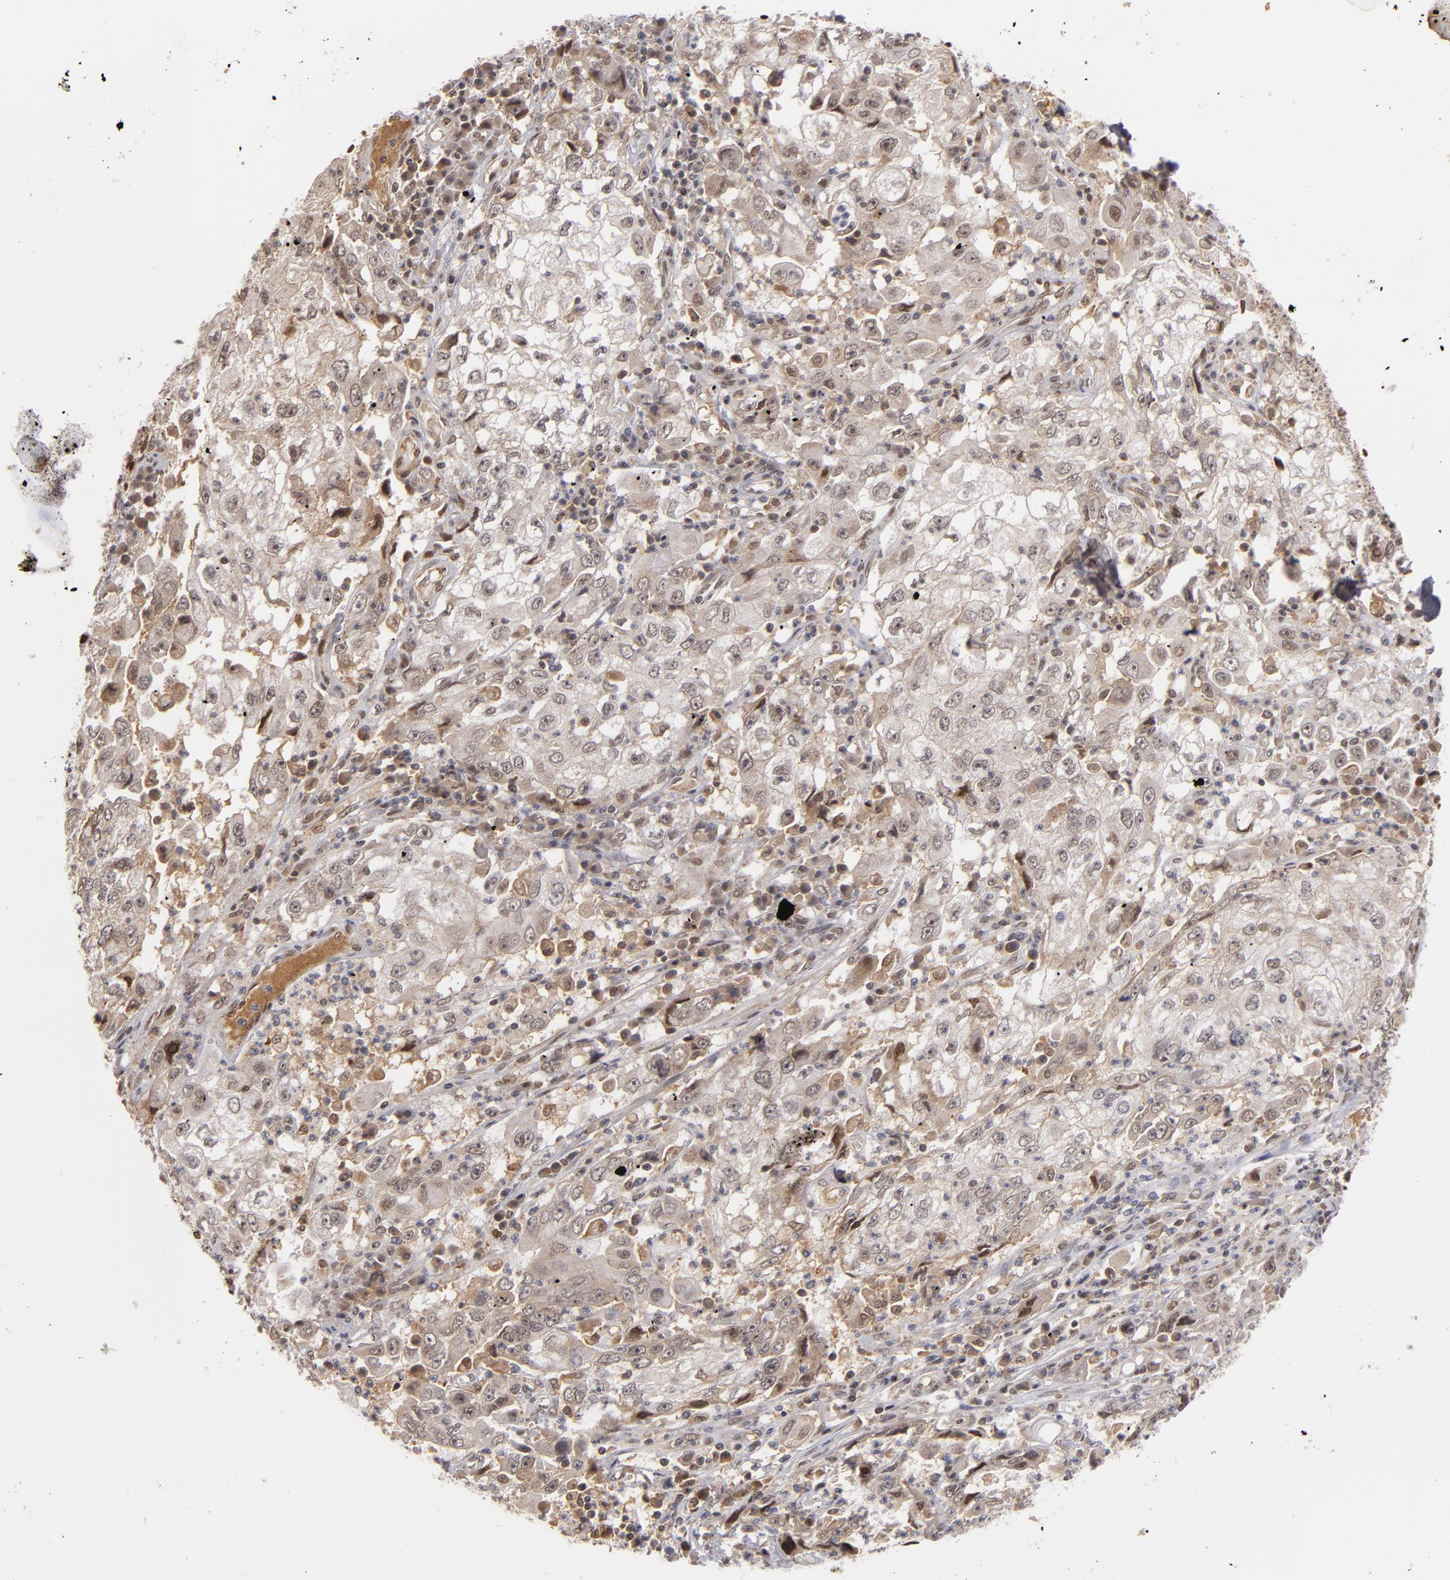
{"staining": {"intensity": "weak", "quantity": ">75%", "location": "nuclear"}, "tissue": "cervical cancer", "cell_type": "Tumor cells", "image_type": "cancer", "snomed": [{"axis": "morphology", "description": "Squamous cell carcinoma, NOS"}, {"axis": "topography", "description": "Cervix"}], "caption": "DAB (3,3'-diaminobenzidine) immunohistochemical staining of human cervical cancer (squamous cell carcinoma) demonstrates weak nuclear protein positivity in approximately >75% of tumor cells.", "gene": "ZNF234", "patient": {"sex": "female", "age": 36}}